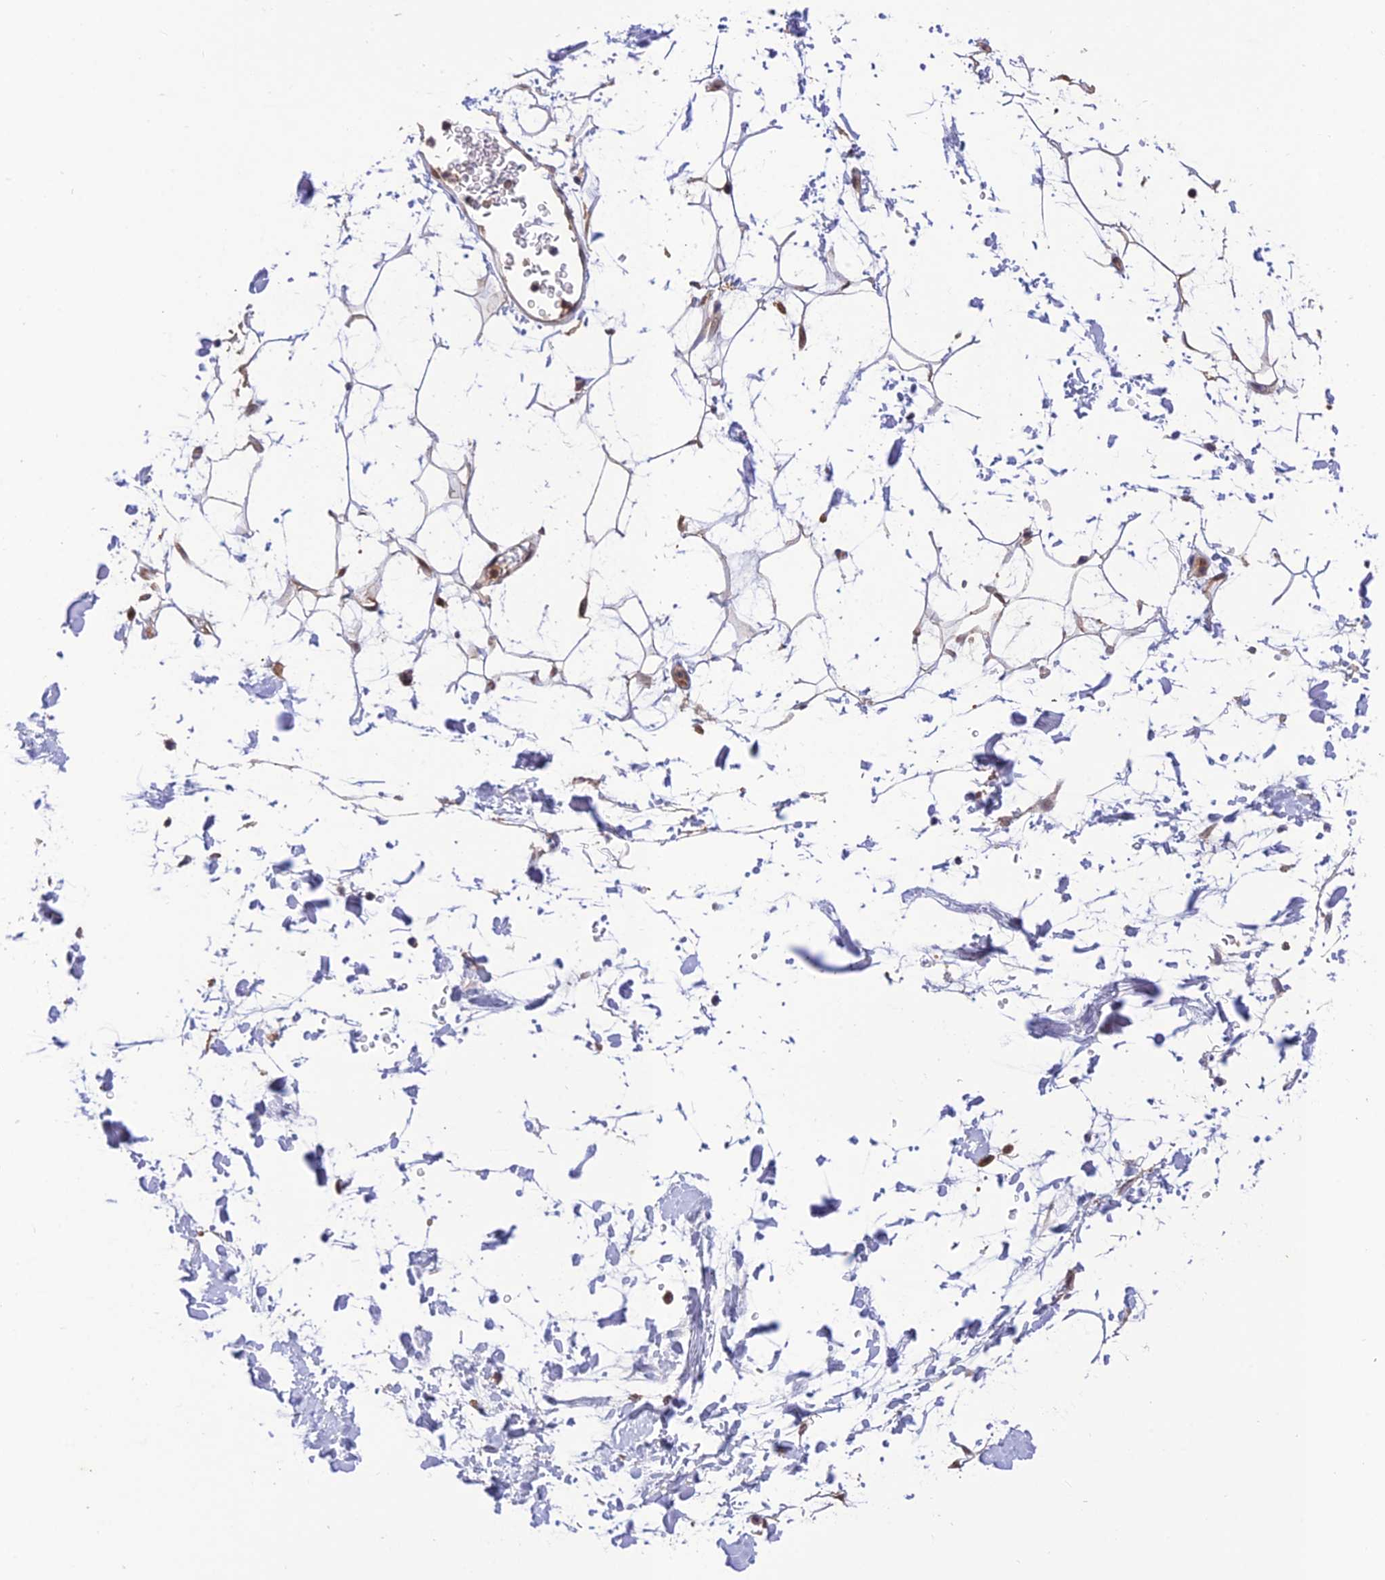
{"staining": {"intensity": "negative", "quantity": "none", "location": "none"}, "tissue": "adipose tissue", "cell_type": "Adipocytes", "image_type": "normal", "snomed": [{"axis": "morphology", "description": "Normal tissue, NOS"}, {"axis": "topography", "description": "Soft tissue"}], "caption": "IHC image of unremarkable adipose tissue: adipose tissue stained with DAB displays no significant protein expression in adipocytes.", "gene": "REV1", "patient": {"sex": "male", "age": 72}}